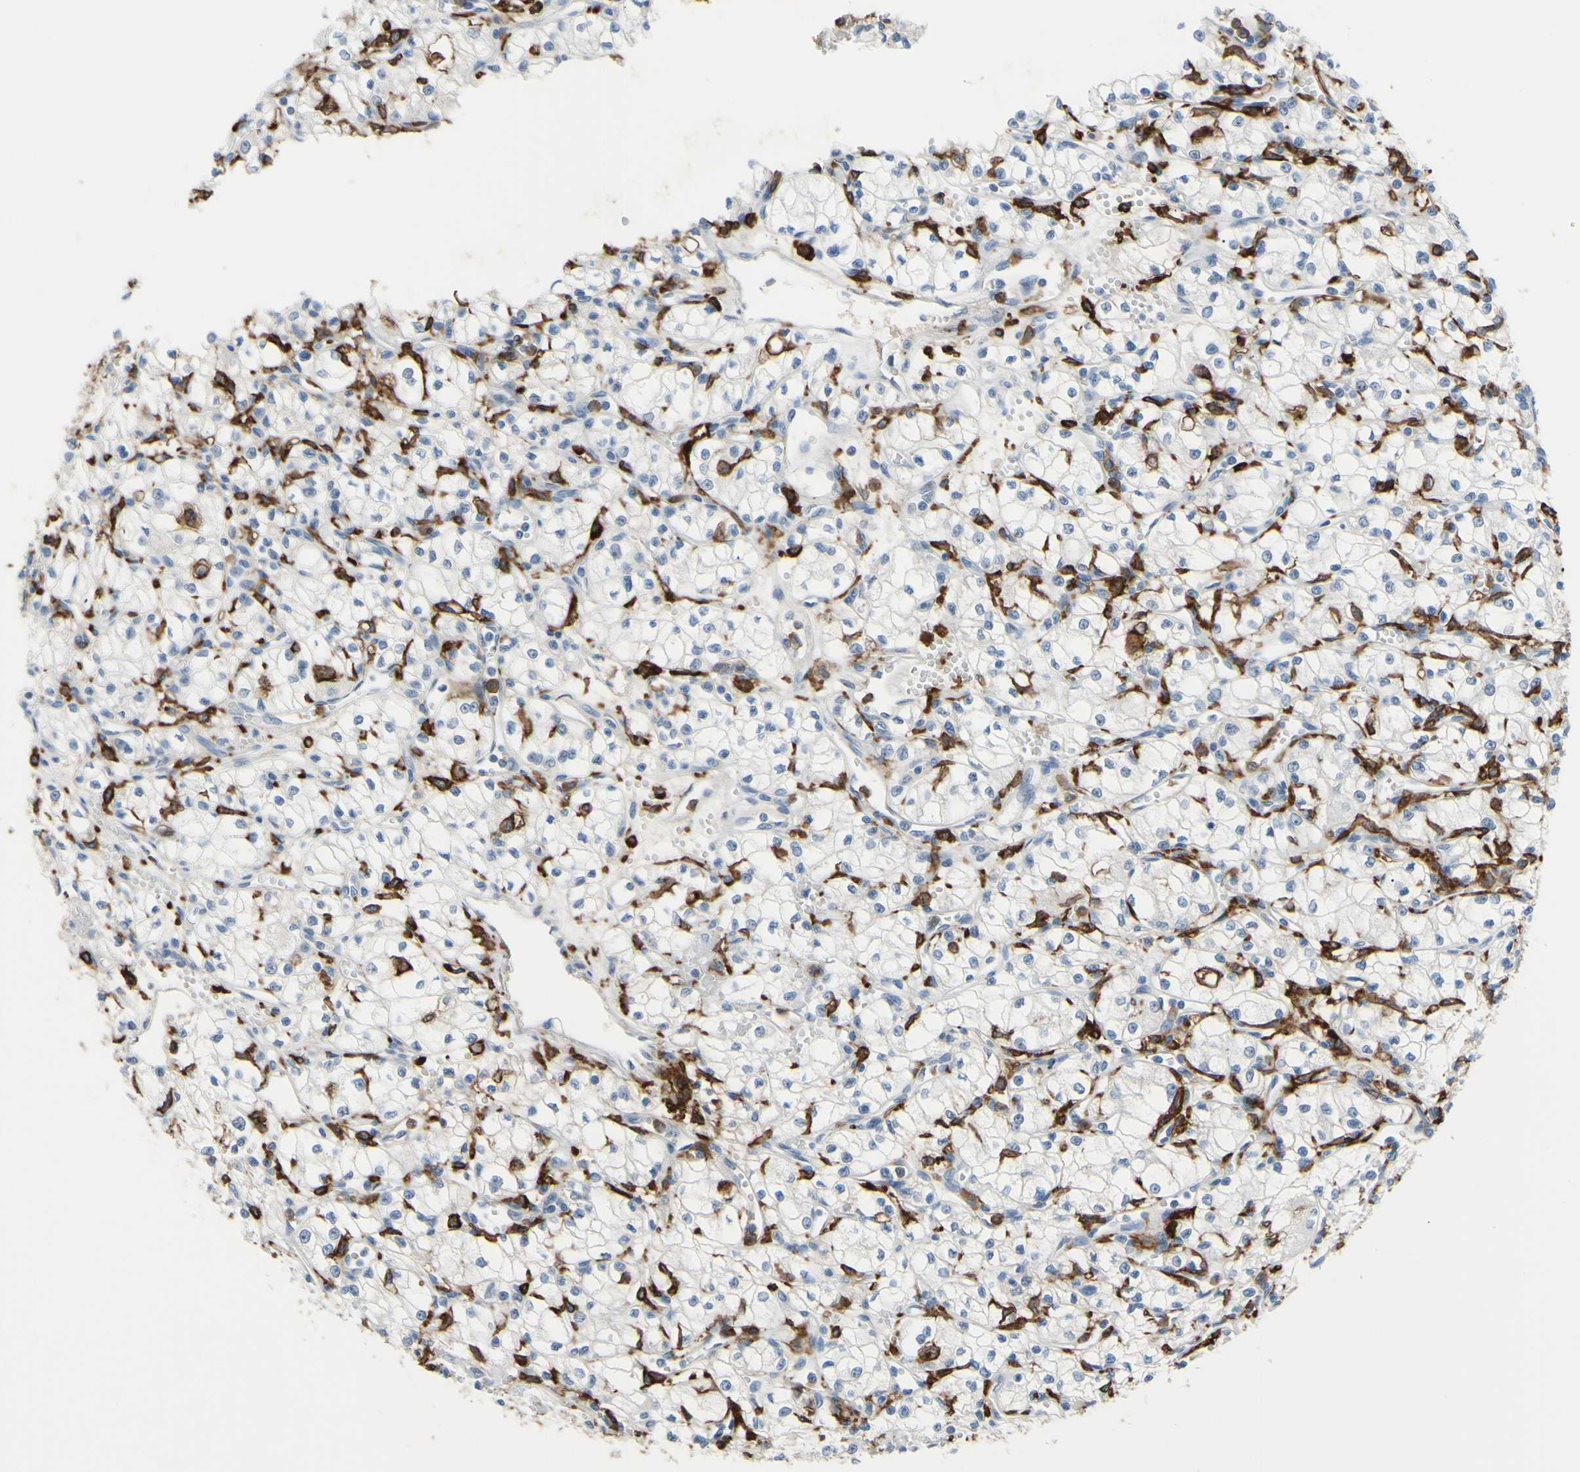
{"staining": {"intensity": "negative", "quantity": "none", "location": "none"}, "tissue": "renal cancer", "cell_type": "Tumor cells", "image_type": "cancer", "snomed": [{"axis": "morphology", "description": "Normal tissue, NOS"}, {"axis": "morphology", "description": "Adenocarcinoma, NOS"}, {"axis": "topography", "description": "Kidney"}], "caption": "High magnification brightfield microscopy of renal cancer stained with DAB (3,3'-diaminobenzidine) (brown) and counterstained with hematoxylin (blue): tumor cells show no significant staining.", "gene": "FCGR2A", "patient": {"sex": "male", "age": 59}}